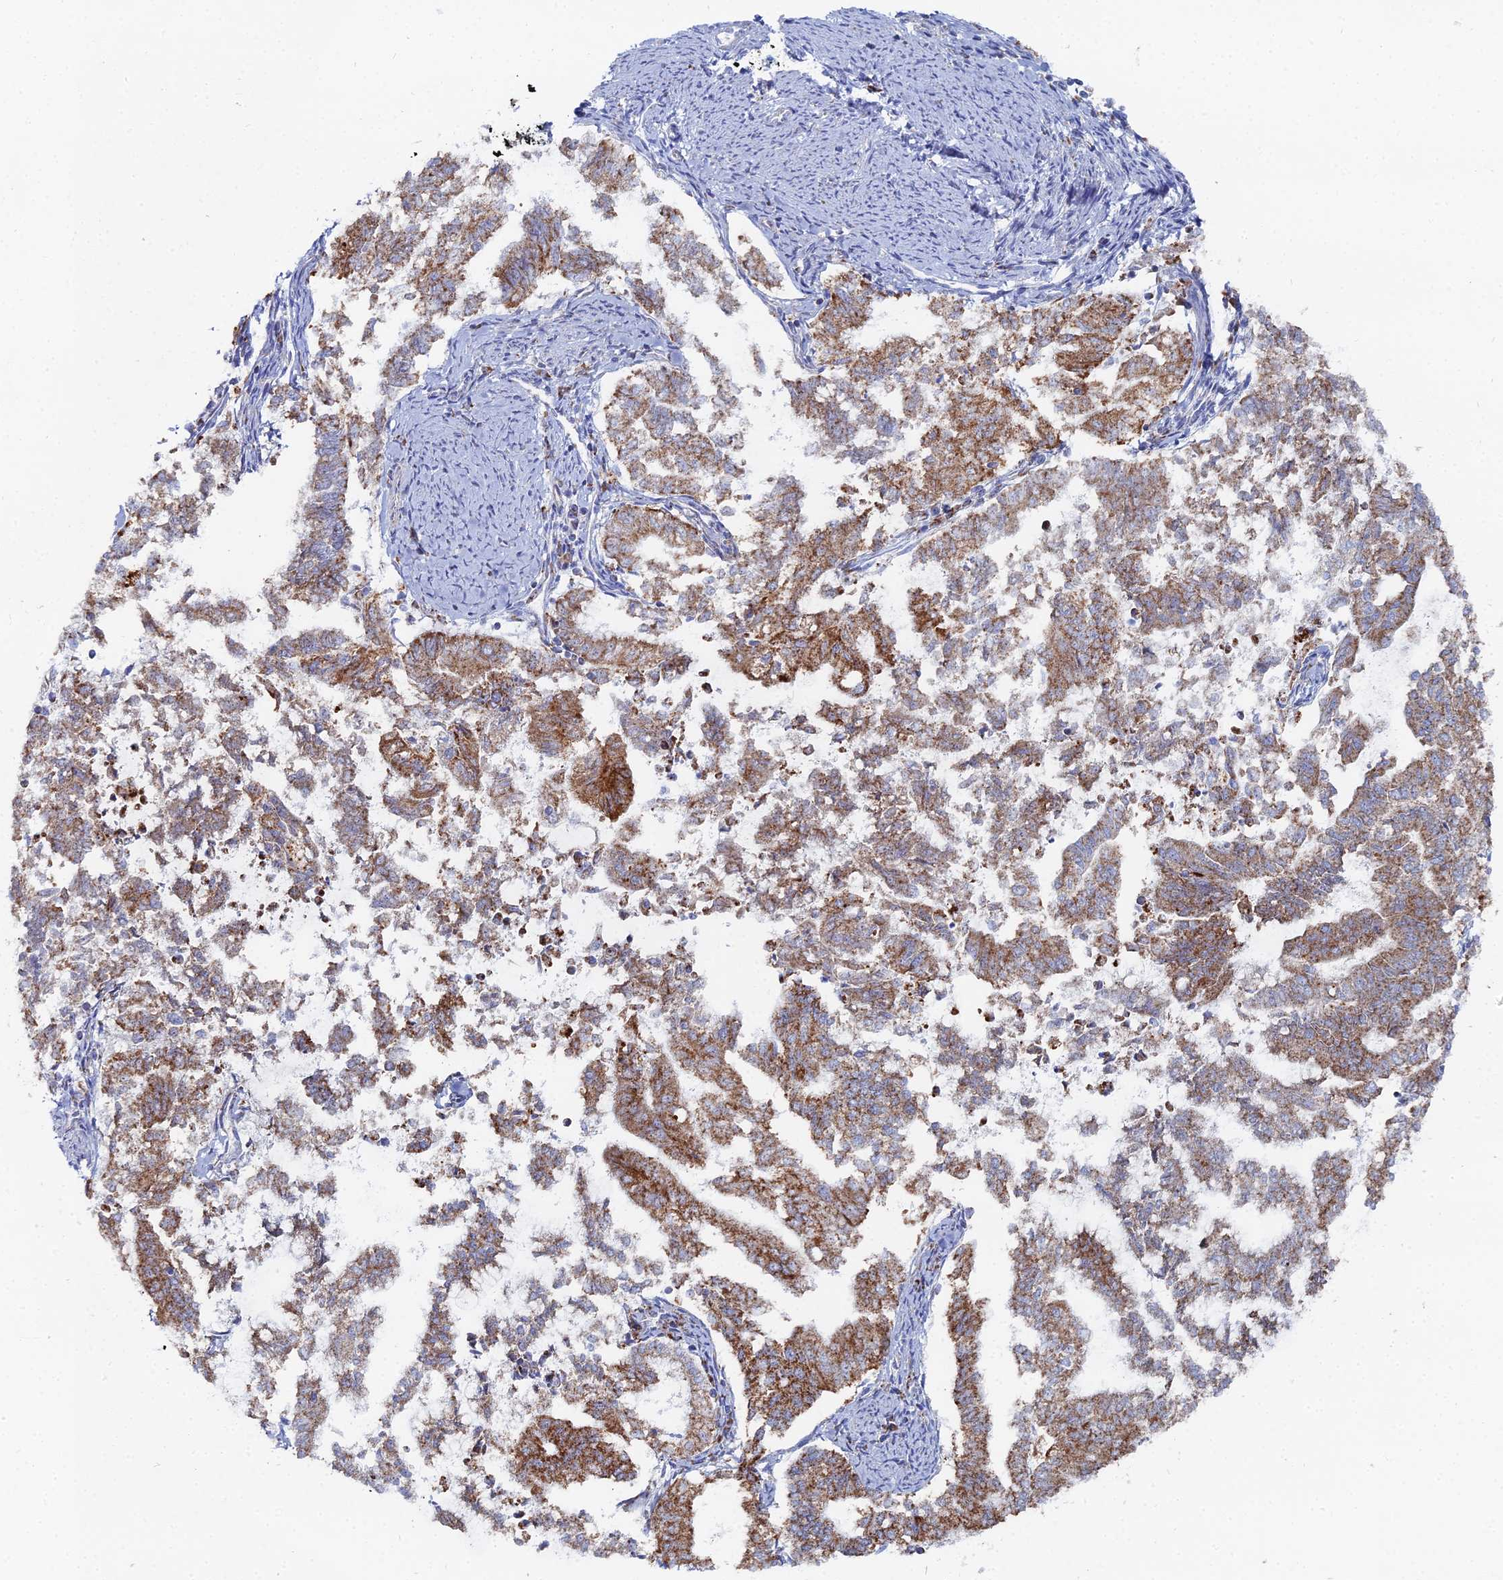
{"staining": {"intensity": "moderate", "quantity": ">75%", "location": "cytoplasmic/membranous"}, "tissue": "endometrial cancer", "cell_type": "Tumor cells", "image_type": "cancer", "snomed": [{"axis": "morphology", "description": "Adenocarcinoma, NOS"}, {"axis": "topography", "description": "Endometrium"}], "caption": "Approximately >75% of tumor cells in human adenocarcinoma (endometrial) reveal moderate cytoplasmic/membranous protein staining as visualized by brown immunohistochemical staining.", "gene": "MPC1", "patient": {"sex": "female", "age": 79}}